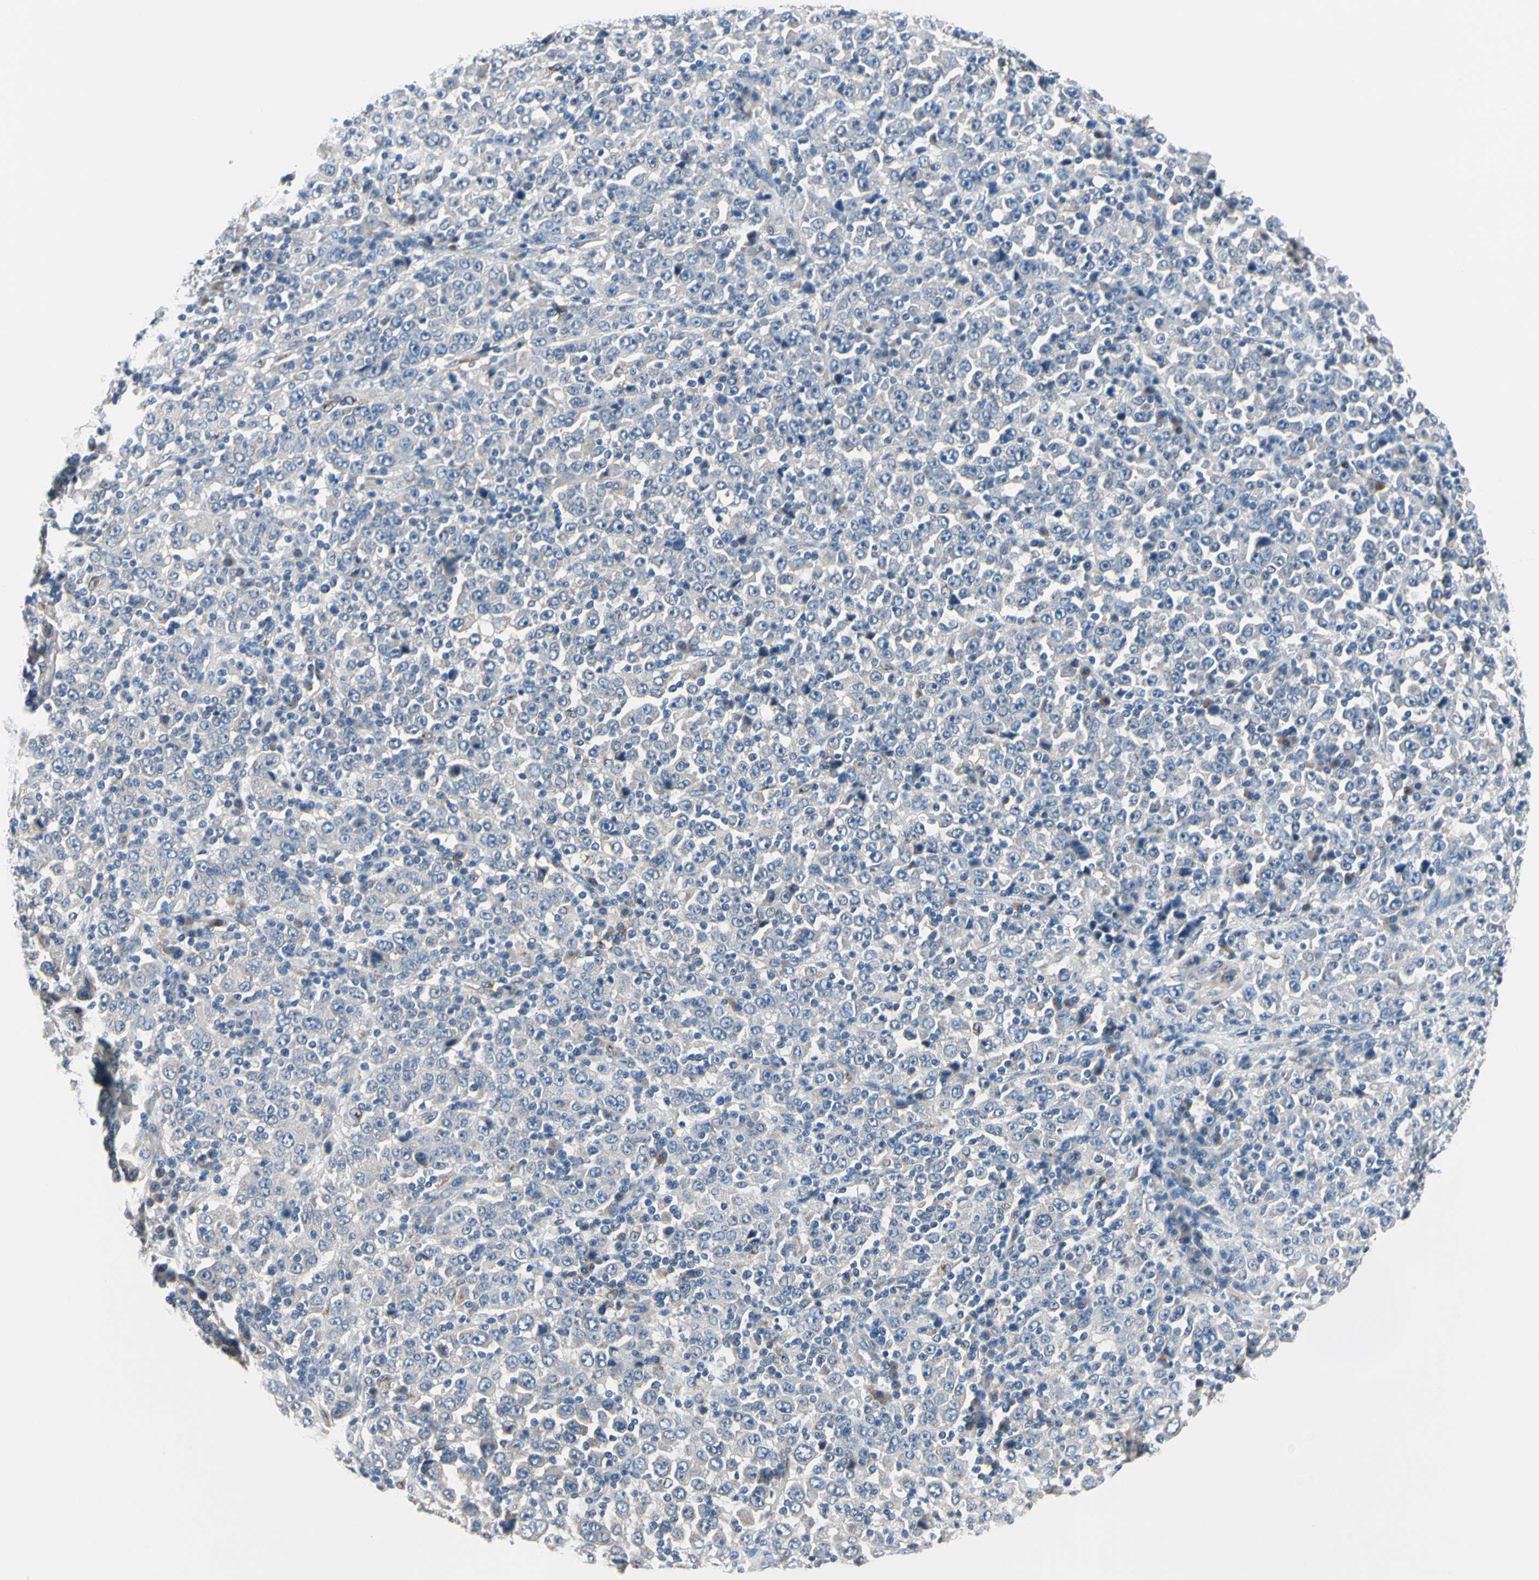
{"staining": {"intensity": "negative", "quantity": "none", "location": "none"}, "tissue": "stomach cancer", "cell_type": "Tumor cells", "image_type": "cancer", "snomed": [{"axis": "morphology", "description": "Normal tissue, NOS"}, {"axis": "morphology", "description": "Adenocarcinoma, NOS"}, {"axis": "topography", "description": "Stomach, upper"}, {"axis": "topography", "description": "Stomach"}], "caption": "Immunohistochemistry of adenocarcinoma (stomach) exhibits no positivity in tumor cells. (Stains: DAB IHC with hematoxylin counter stain, Microscopy: brightfield microscopy at high magnification).", "gene": "PRKAR2B", "patient": {"sex": "male", "age": 59}}